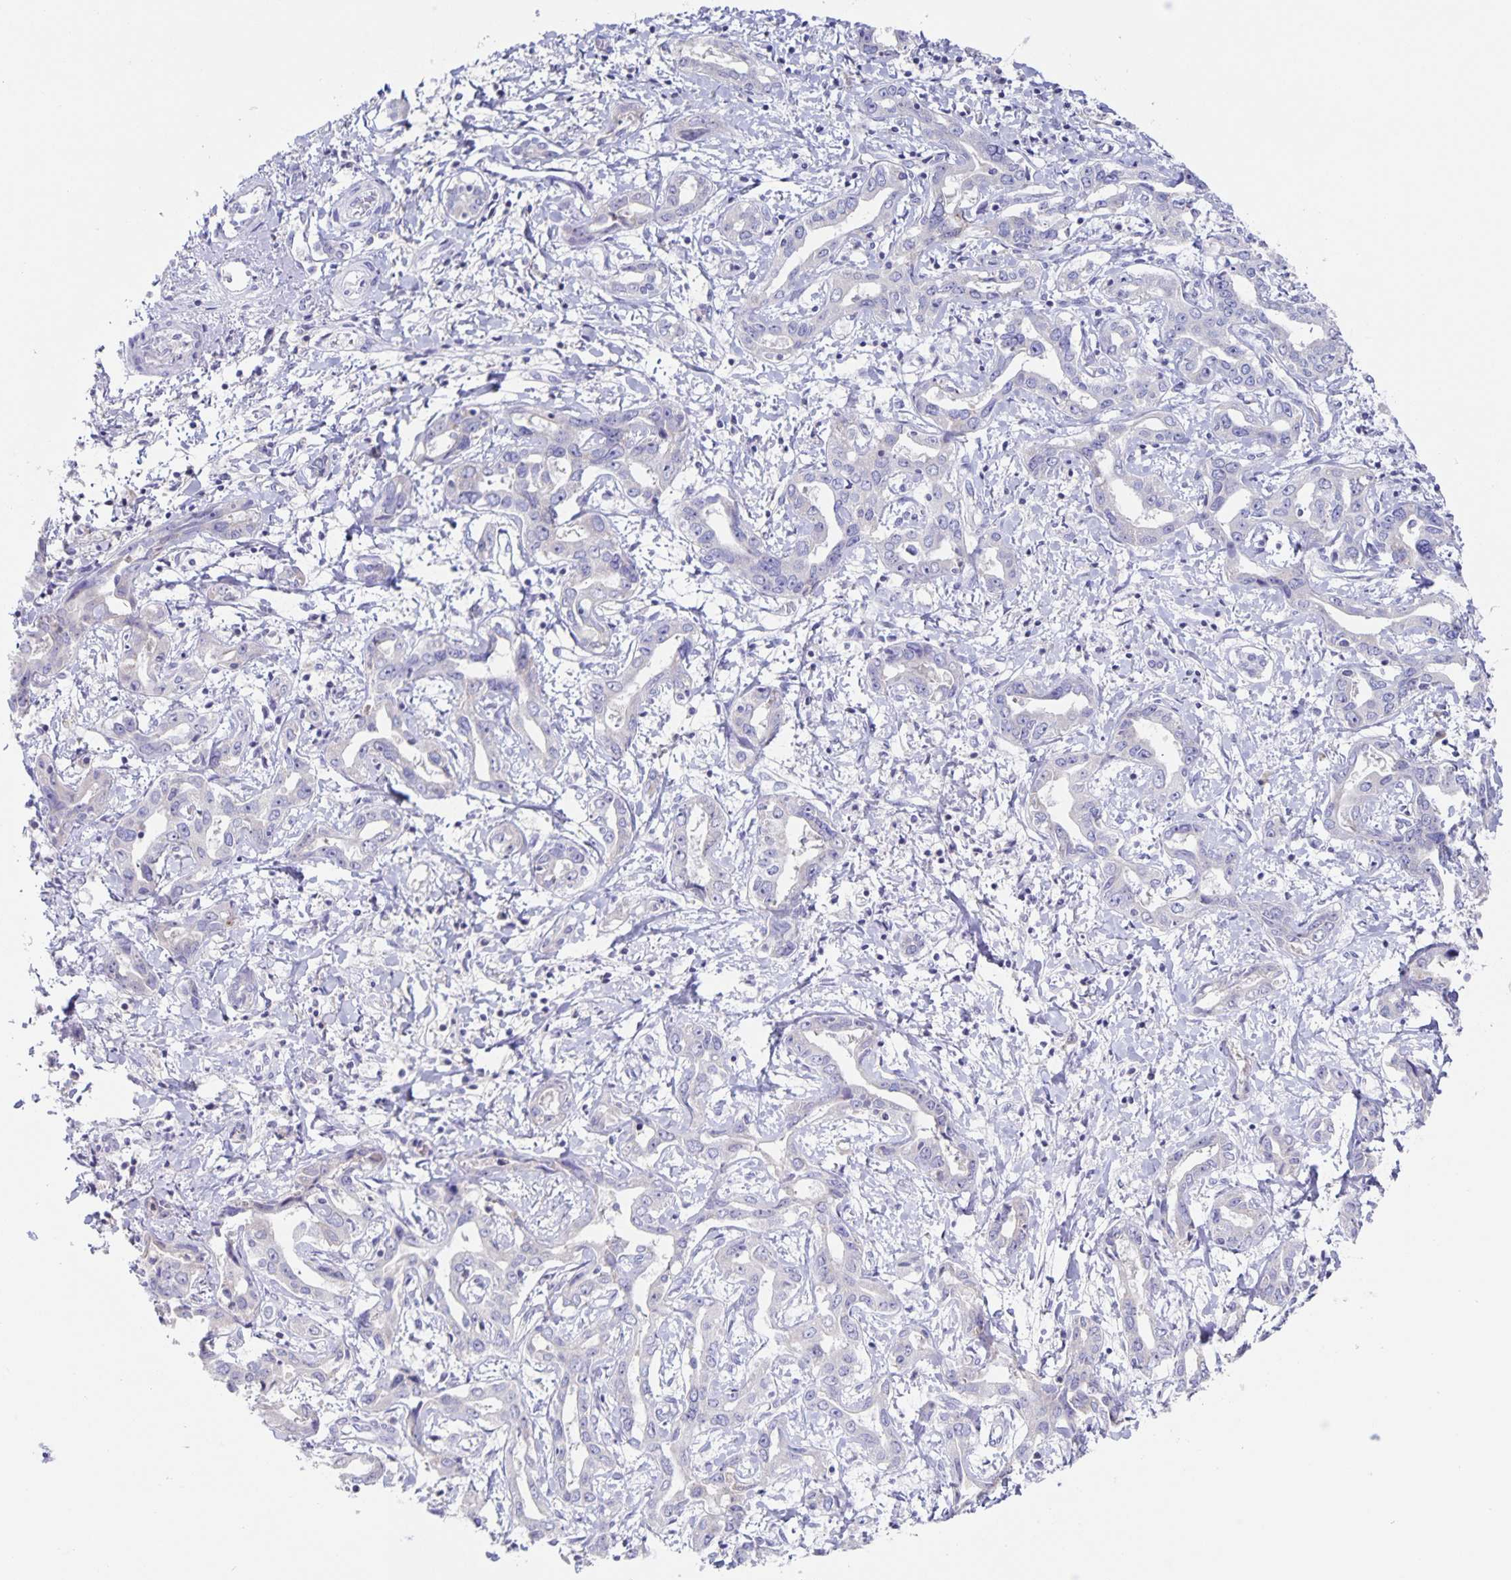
{"staining": {"intensity": "negative", "quantity": "none", "location": "none"}, "tissue": "liver cancer", "cell_type": "Tumor cells", "image_type": "cancer", "snomed": [{"axis": "morphology", "description": "Cholangiocarcinoma"}, {"axis": "topography", "description": "Liver"}], "caption": "This is an immunohistochemistry (IHC) image of cholangiocarcinoma (liver). There is no expression in tumor cells.", "gene": "RPL36A", "patient": {"sex": "male", "age": 59}}